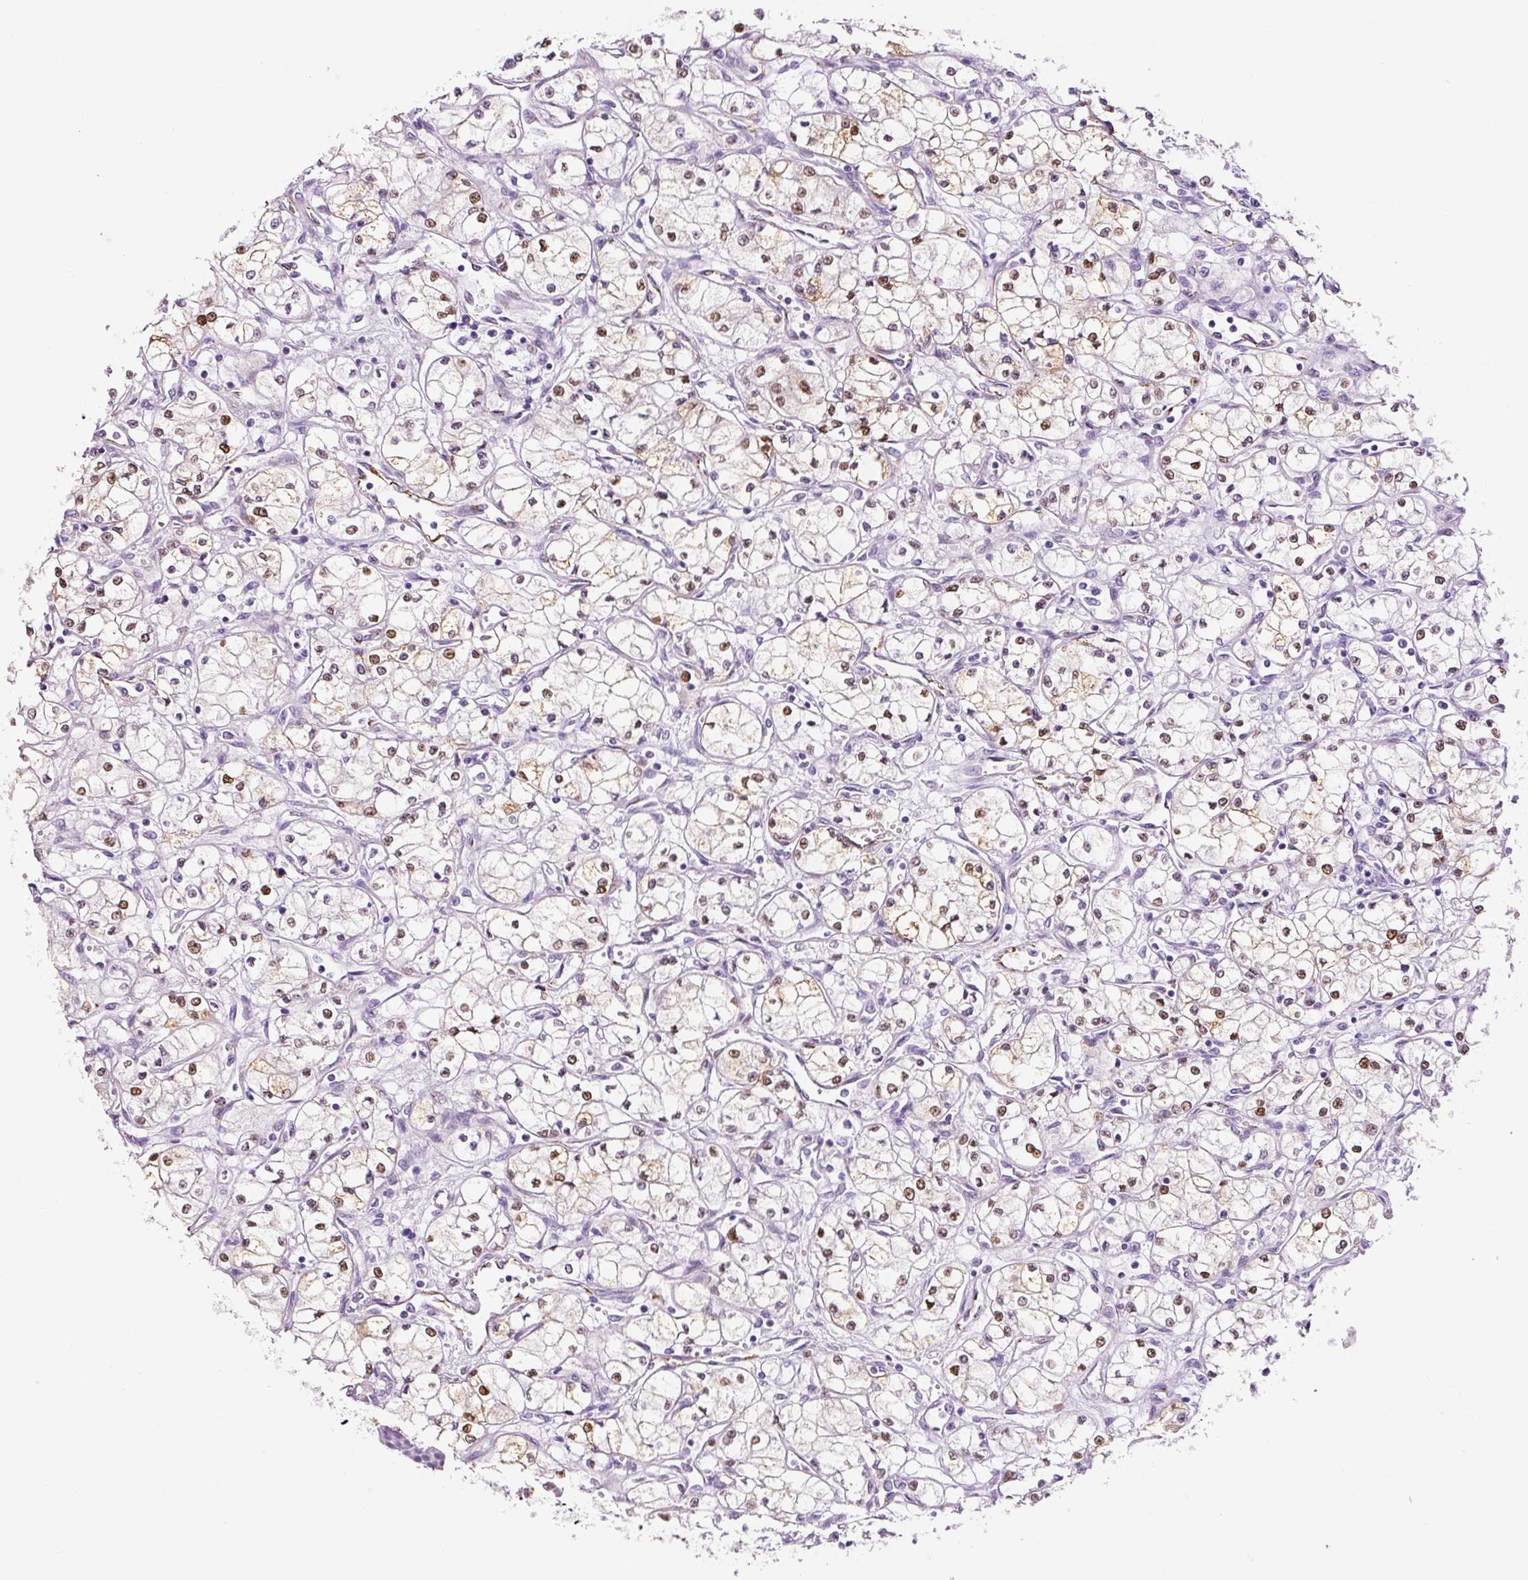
{"staining": {"intensity": "moderate", "quantity": ">75%", "location": "nuclear"}, "tissue": "renal cancer", "cell_type": "Tumor cells", "image_type": "cancer", "snomed": [{"axis": "morphology", "description": "Normal tissue, NOS"}, {"axis": "morphology", "description": "Adenocarcinoma, NOS"}, {"axis": "topography", "description": "Kidney"}], "caption": "Moderate nuclear expression is present in approximately >75% of tumor cells in renal cancer.", "gene": "ADSS1", "patient": {"sex": "male", "age": 59}}